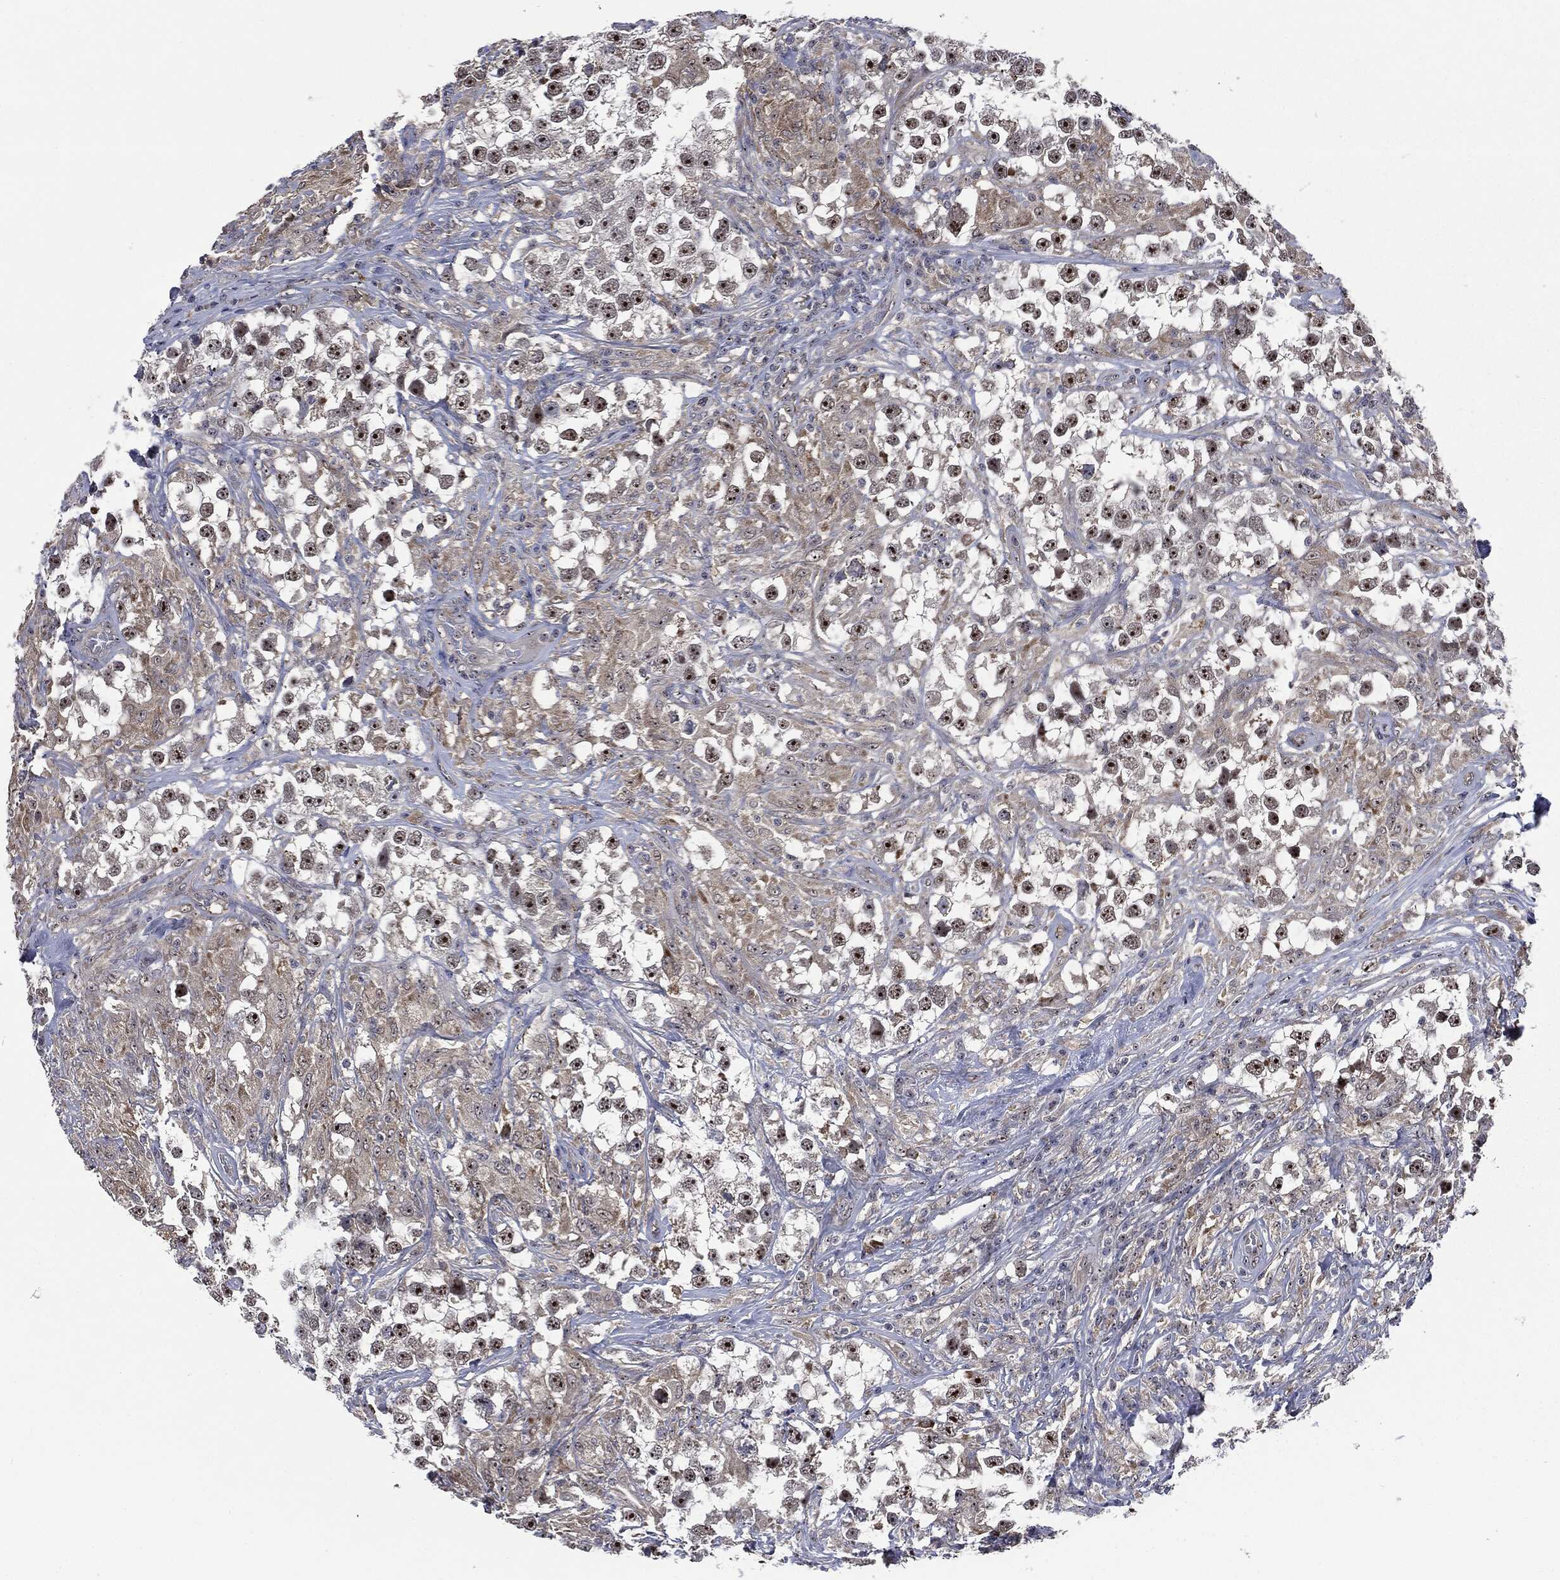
{"staining": {"intensity": "strong", "quantity": "<25%", "location": "nuclear"}, "tissue": "testis cancer", "cell_type": "Tumor cells", "image_type": "cancer", "snomed": [{"axis": "morphology", "description": "Seminoma, NOS"}, {"axis": "topography", "description": "Testis"}], "caption": "This image shows IHC staining of human testis cancer, with medium strong nuclear staining in approximately <25% of tumor cells.", "gene": "TRMT1L", "patient": {"sex": "male", "age": 46}}